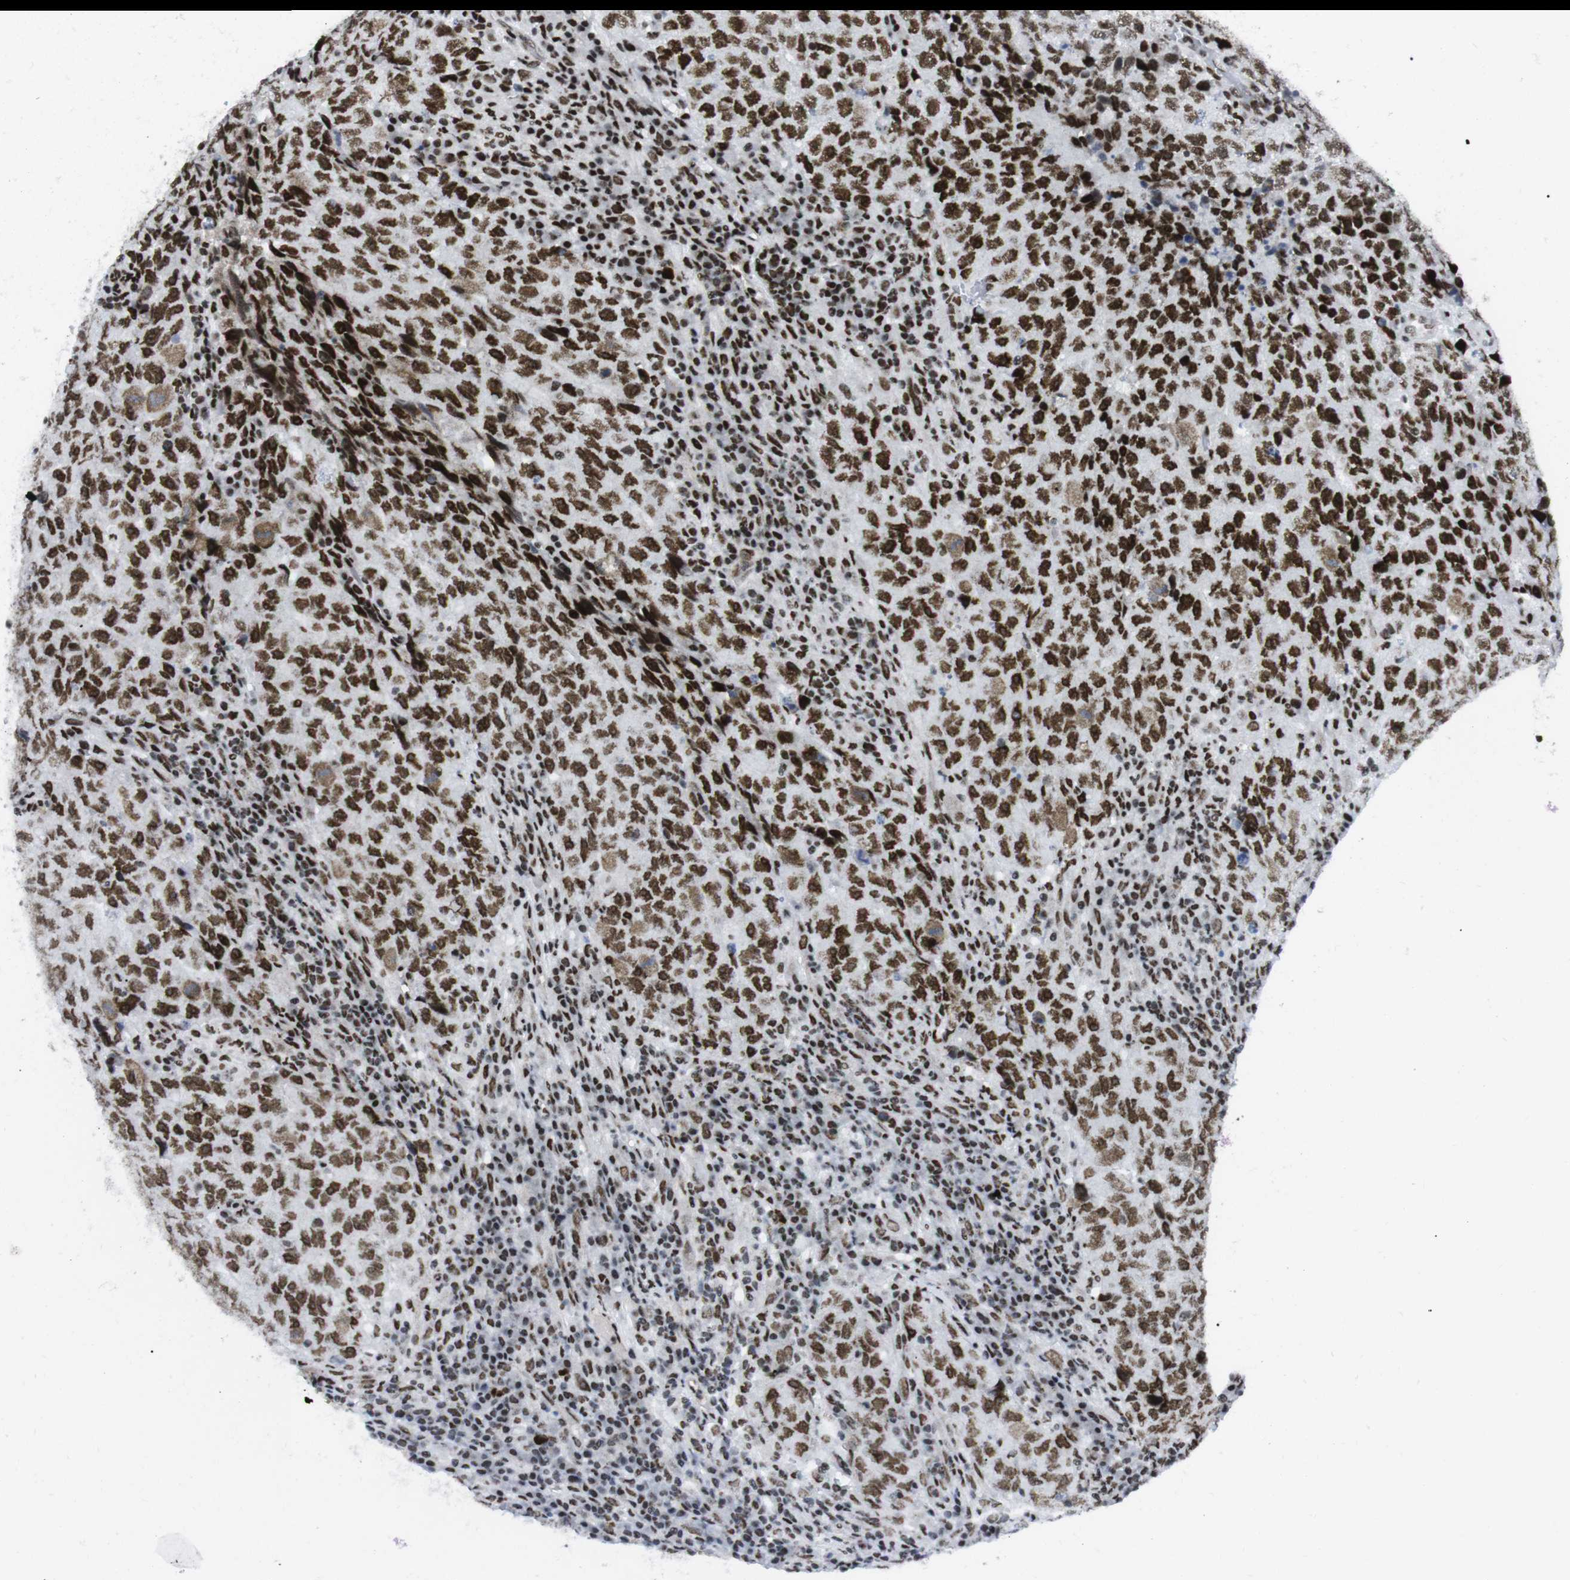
{"staining": {"intensity": "strong", "quantity": ">75%", "location": "nuclear"}, "tissue": "testis cancer", "cell_type": "Tumor cells", "image_type": "cancer", "snomed": [{"axis": "morphology", "description": "Necrosis, NOS"}, {"axis": "morphology", "description": "Carcinoma, Embryonal, NOS"}, {"axis": "topography", "description": "Testis"}], "caption": "Protein staining by immunohistochemistry demonstrates strong nuclear positivity in about >75% of tumor cells in testis cancer (embryonal carcinoma).", "gene": "ARID1A", "patient": {"sex": "male", "age": 19}}